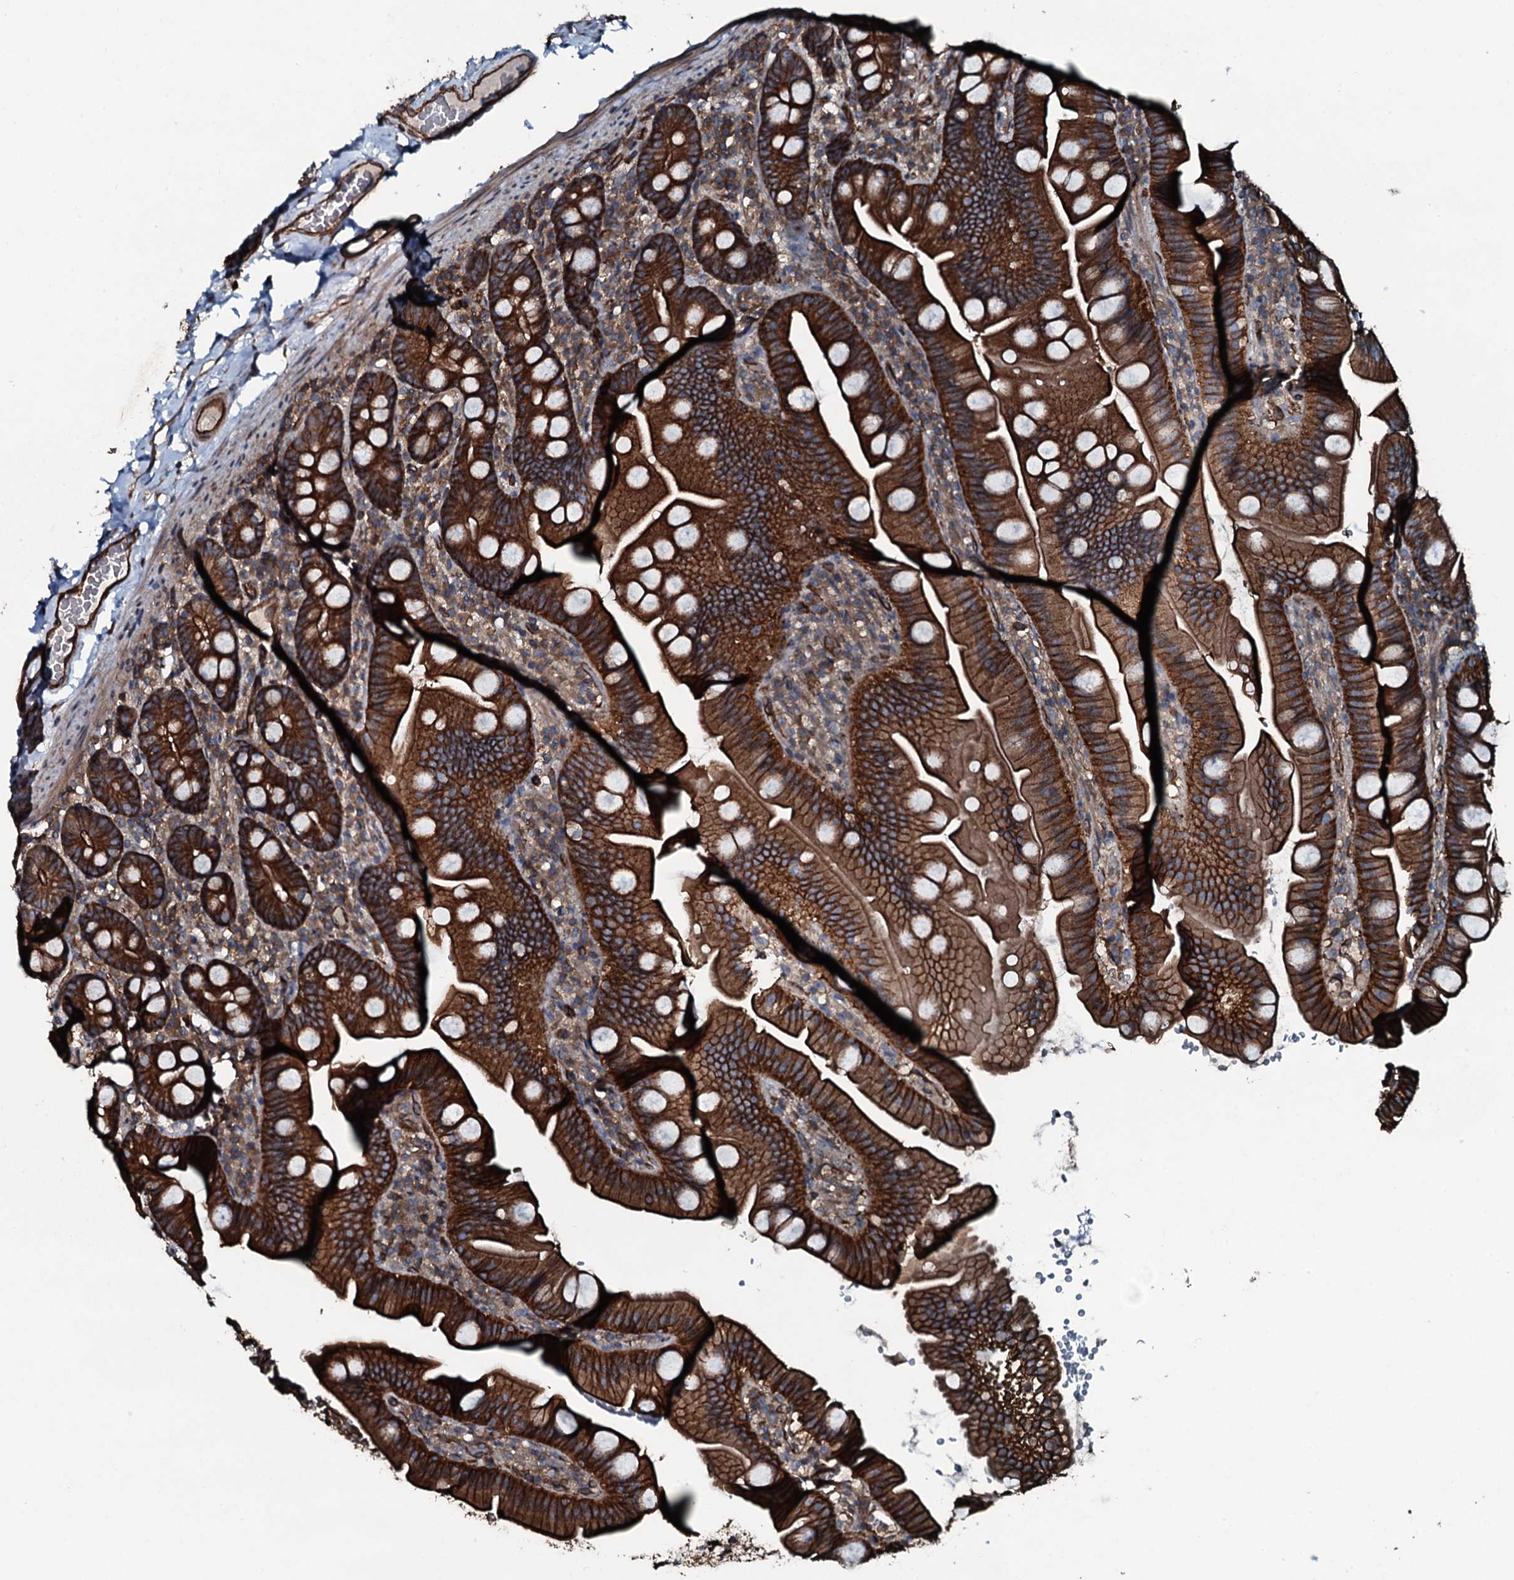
{"staining": {"intensity": "strong", "quantity": ">75%", "location": "cytoplasmic/membranous"}, "tissue": "small intestine", "cell_type": "Glandular cells", "image_type": "normal", "snomed": [{"axis": "morphology", "description": "Normal tissue, NOS"}, {"axis": "topography", "description": "Small intestine"}], "caption": "Normal small intestine reveals strong cytoplasmic/membranous expression in about >75% of glandular cells.", "gene": "SLC25A38", "patient": {"sex": "female", "age": 68}}